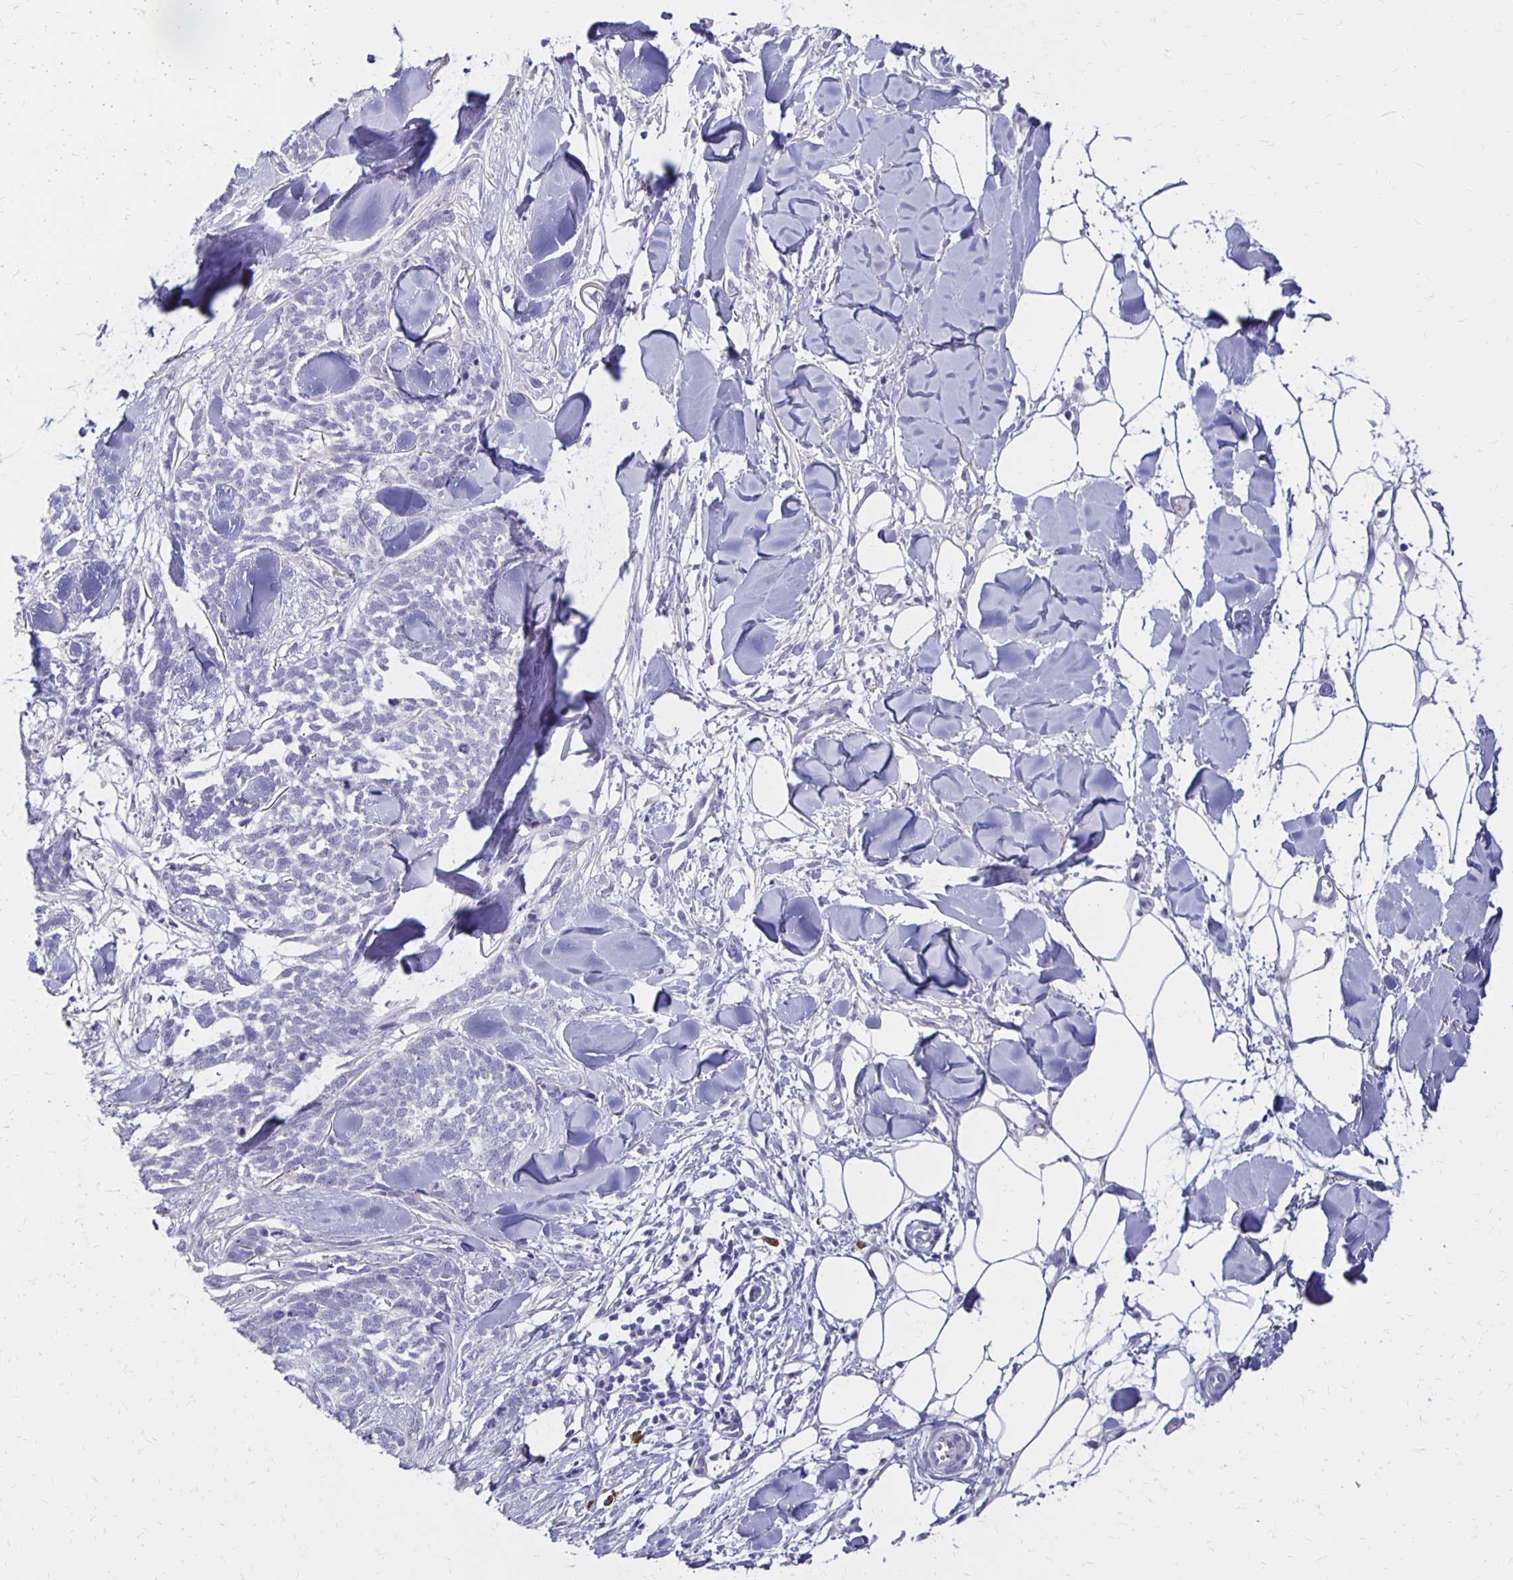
{"staining": {"intensity": "negative", "quantity": "none", "location": "none"}, "tissue": "skin cancer", "cell_type": "Tumor cells", "image_type": "cancer", "snomed": [{"axis": "morphology", "description": "Basal cell carcinoma"}, {"axis": "topography", "description": "Skin"}], "caption": "Tumor cells are negative for brown protein staining in skin cancer (basal cell carcinoma).", "gene": "FNTB", "patient": {"sex": "female", "age": 59}}